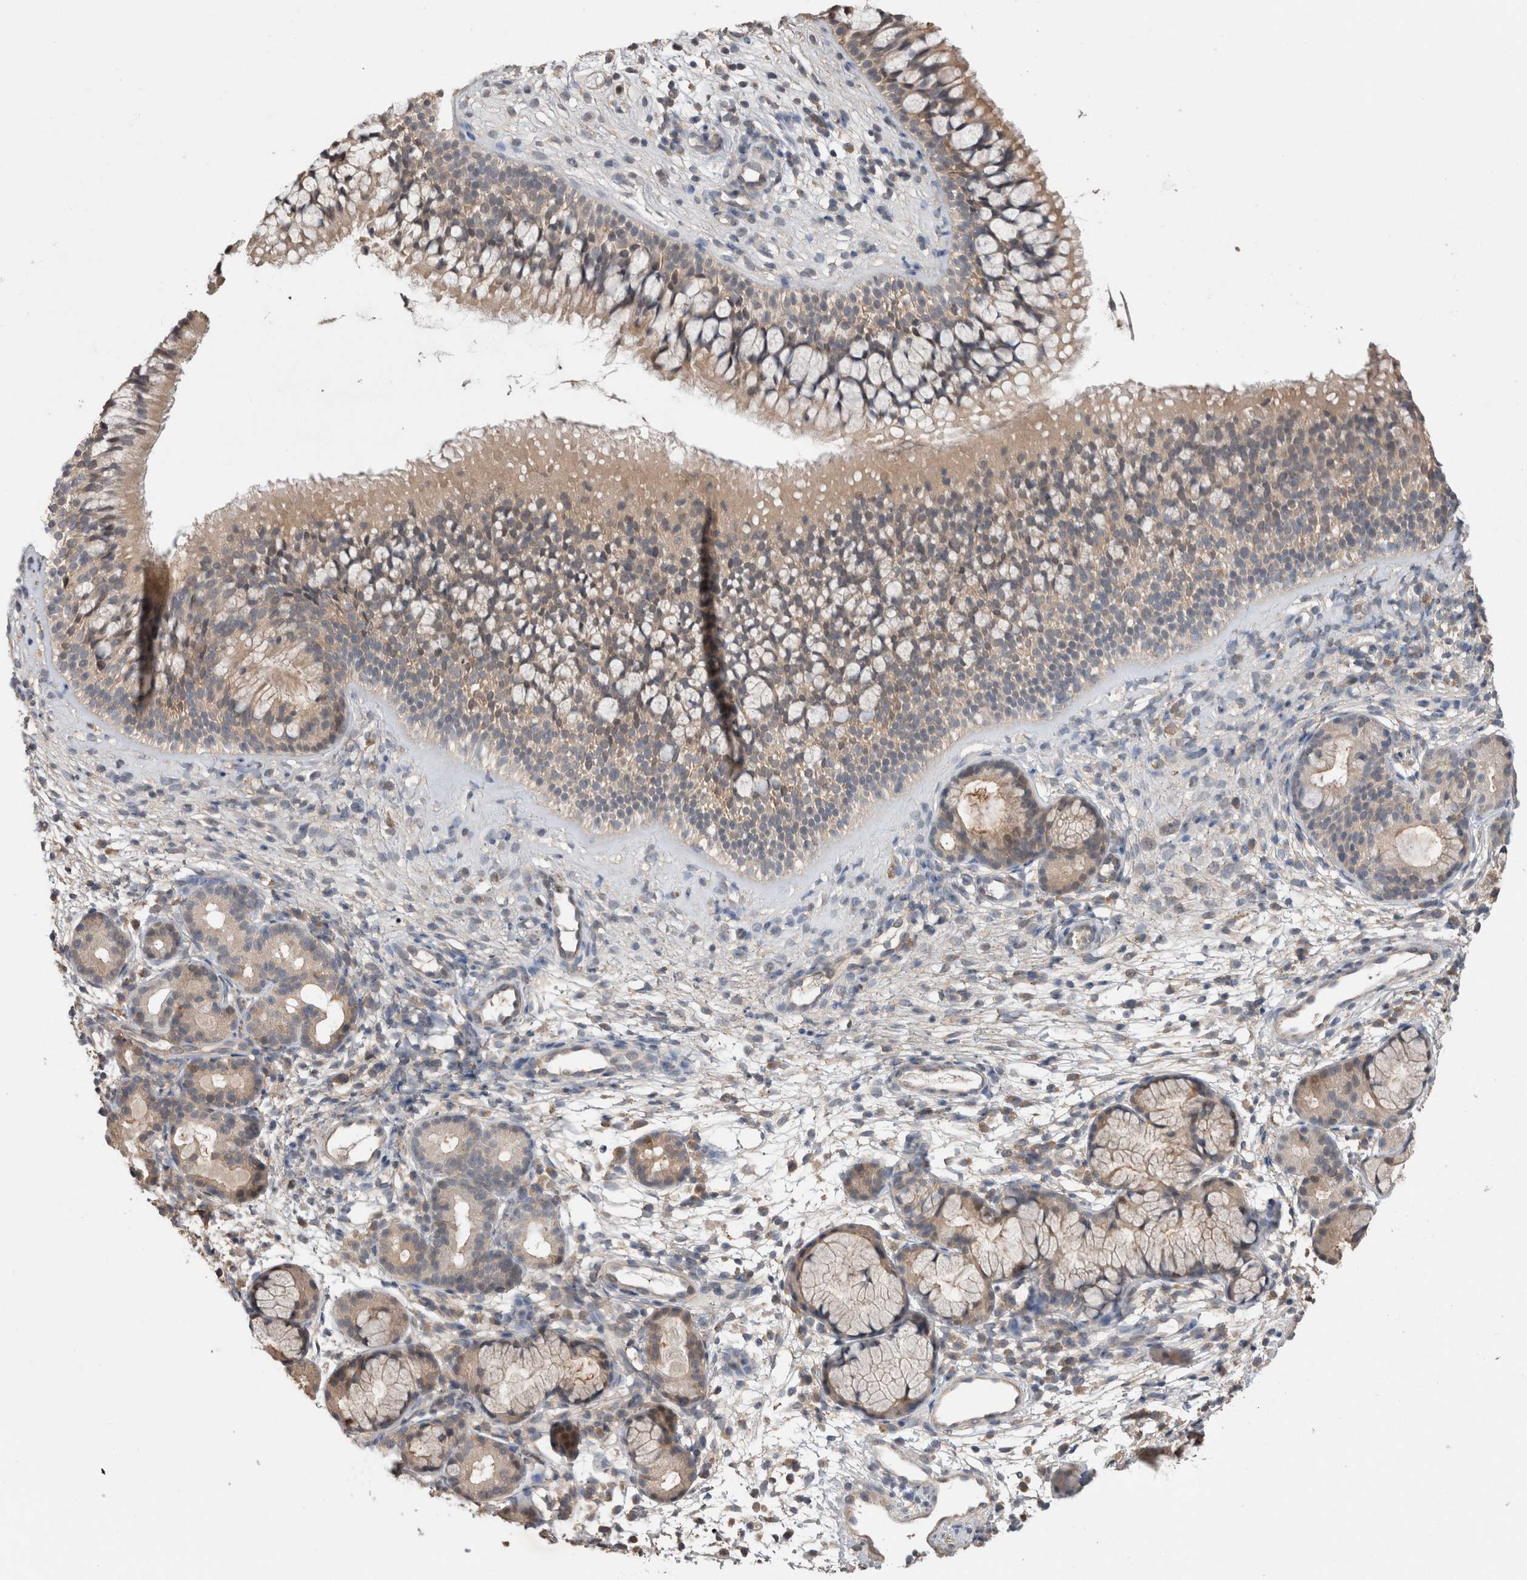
{"staining": {"intensity": "moderate", "quantity": "25%-75%", "location": "cytoplasmic/membranous"}, "tissue": "nasopharynx", "cell_type": "Respiratory epithelial cells", "image_type": "normal", "snomed": [{"axis": "morphology", "description": "Normal tissue, NOS"}, {"axis": "morphology", "description": "Inflammation, NOS"}, {"axis": "topography", "description": "Nasopharynx"}], "caption": "About 25%-75% of respiratory epithelial cells in unremarkable nasopharynx demonstrate moderate cytoplasmic/membranous protein staining as visualized by brown immunohistochemical staining.", "gene": "TRIM5", "patient": {"sex": "female", "age": 19}}